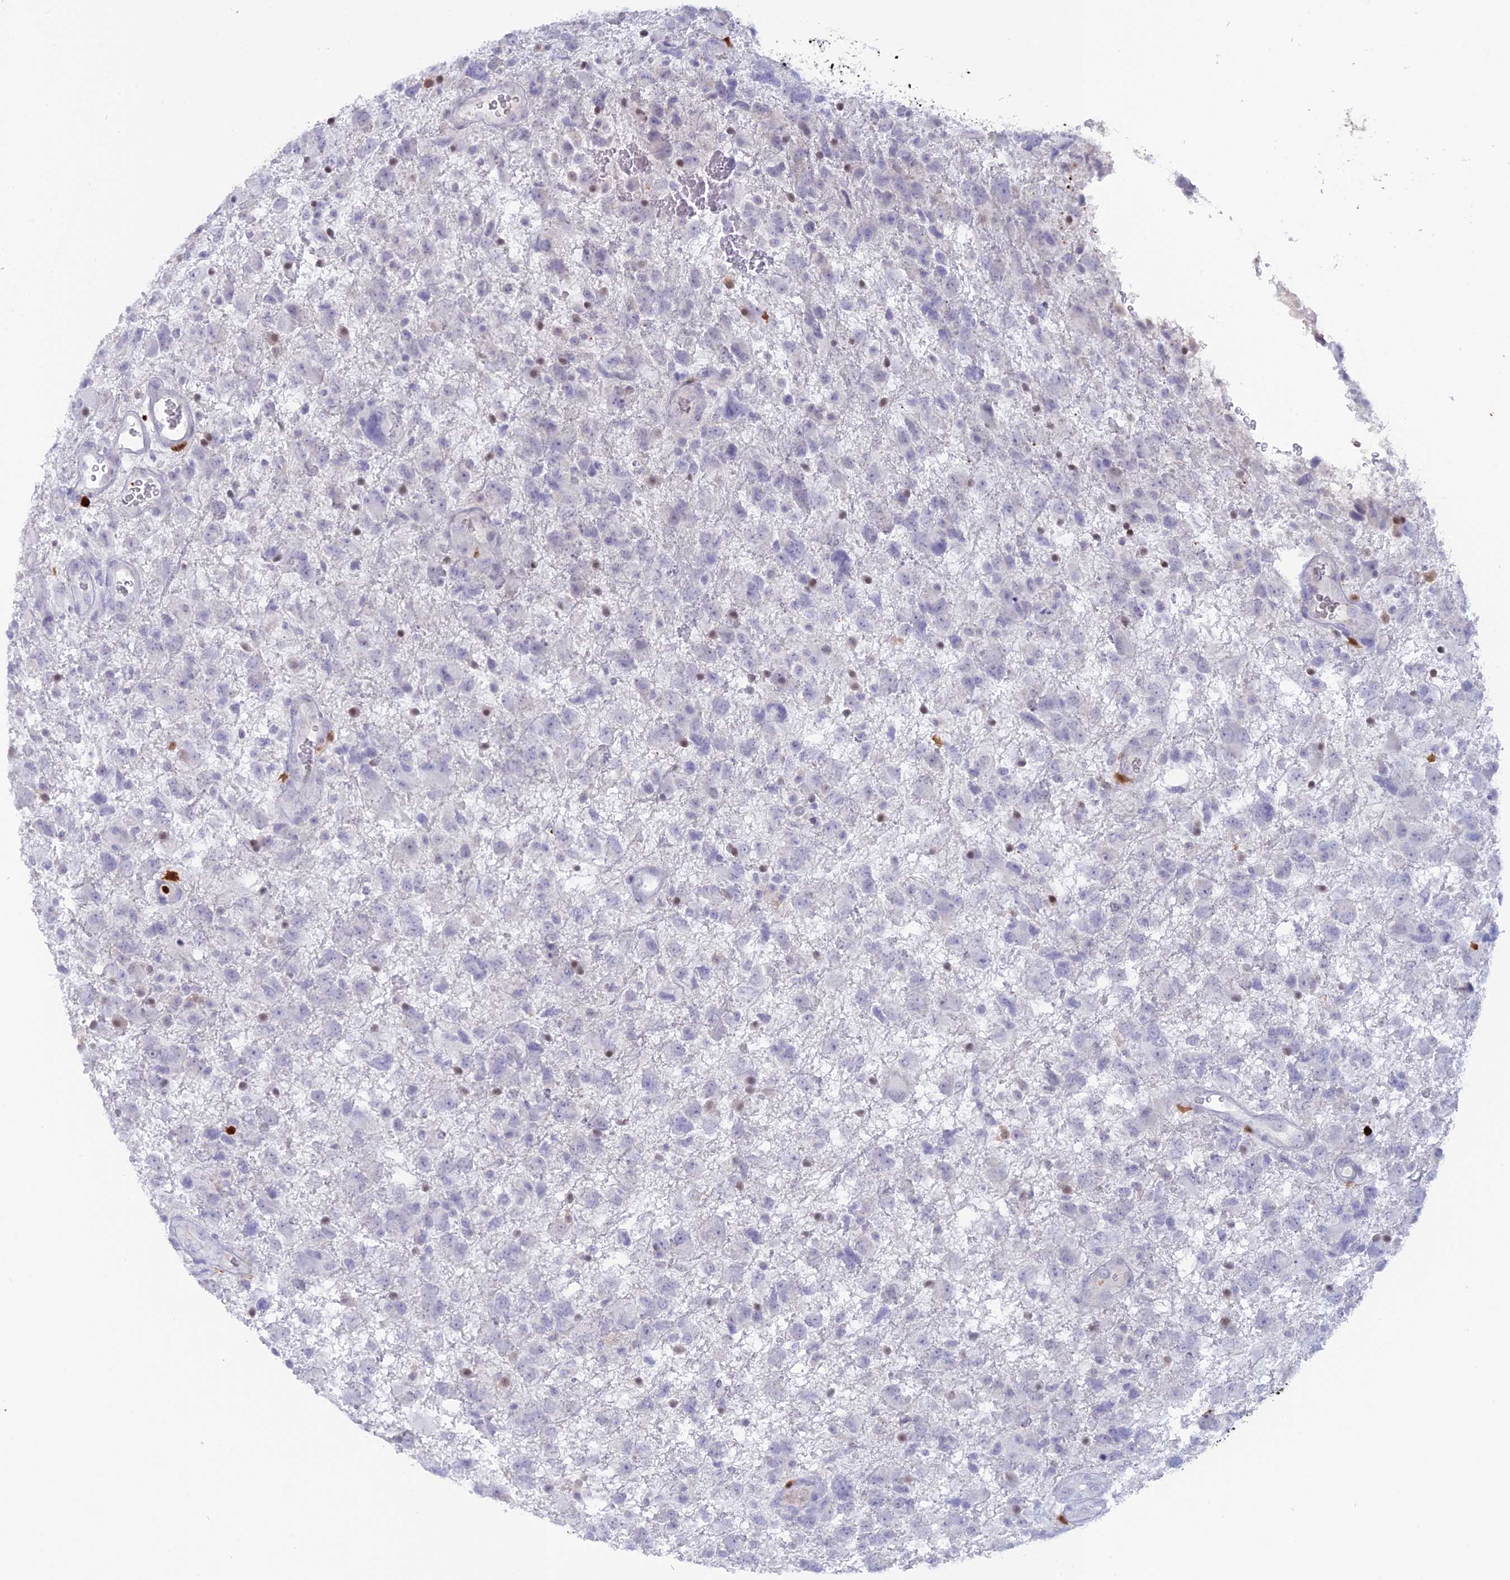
{"staining": {"intensity": "negative", "quantity": "none", "location": "none"}, "tissue": "glioma", "cell_type": "Tumor cells", "image_type": "cancer", "snomed": [{"axis": "morphology", "description": "Glioma, malignant, High grade"}, {"axis": "topography", "description": "Brain"}], "caption": "Immunohistochemistry (IHC) histopathology image of glioma stained for a protein (brown), which exhibits no positivity in tumor cells. (DAB (3,3'-diaminobenzidine) immunohistochemistry, high magnification).", "gene": "PGBD4", "patient": {"sex": "male", "age": 61}}